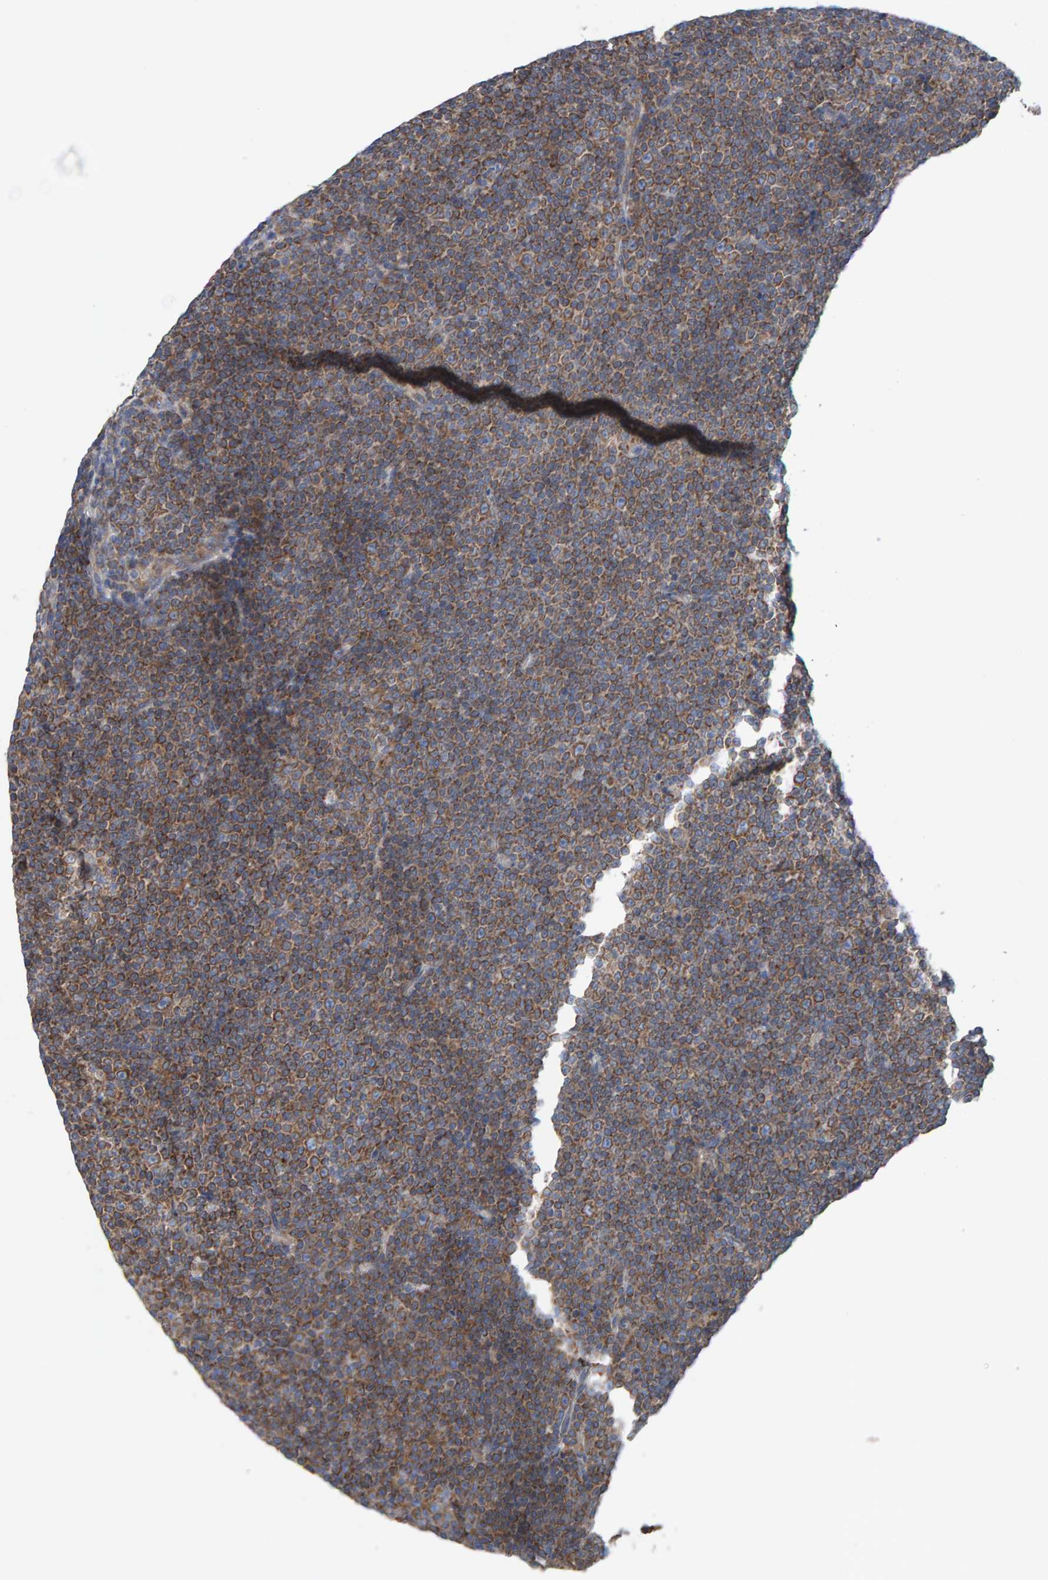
{"staining": {"intensity": "moderate", "quantity": ">75%", "location": "cytoplasmic/membranous"}, "tissue": "lymphoma", "cell_type": "Tumor cells", "image_type": "cancer", "snomed": [{"axis": "morphology", "description": "Malignant lymphoma, non-Hodgkin's type, Low grade"}, {"axis": "topography", "description": "Lymph node"}], "caption": "Immunohistochemistry (IHC) (DAB (3,3'-diaminobenzidine)) staining of human lymphoma shows moderate cytoplasmic/membranous protein positivity in approximately >75% of tumor cells.", "gene": "CDK5RAP3", "patient": {"sex": "female", "age": 67}}